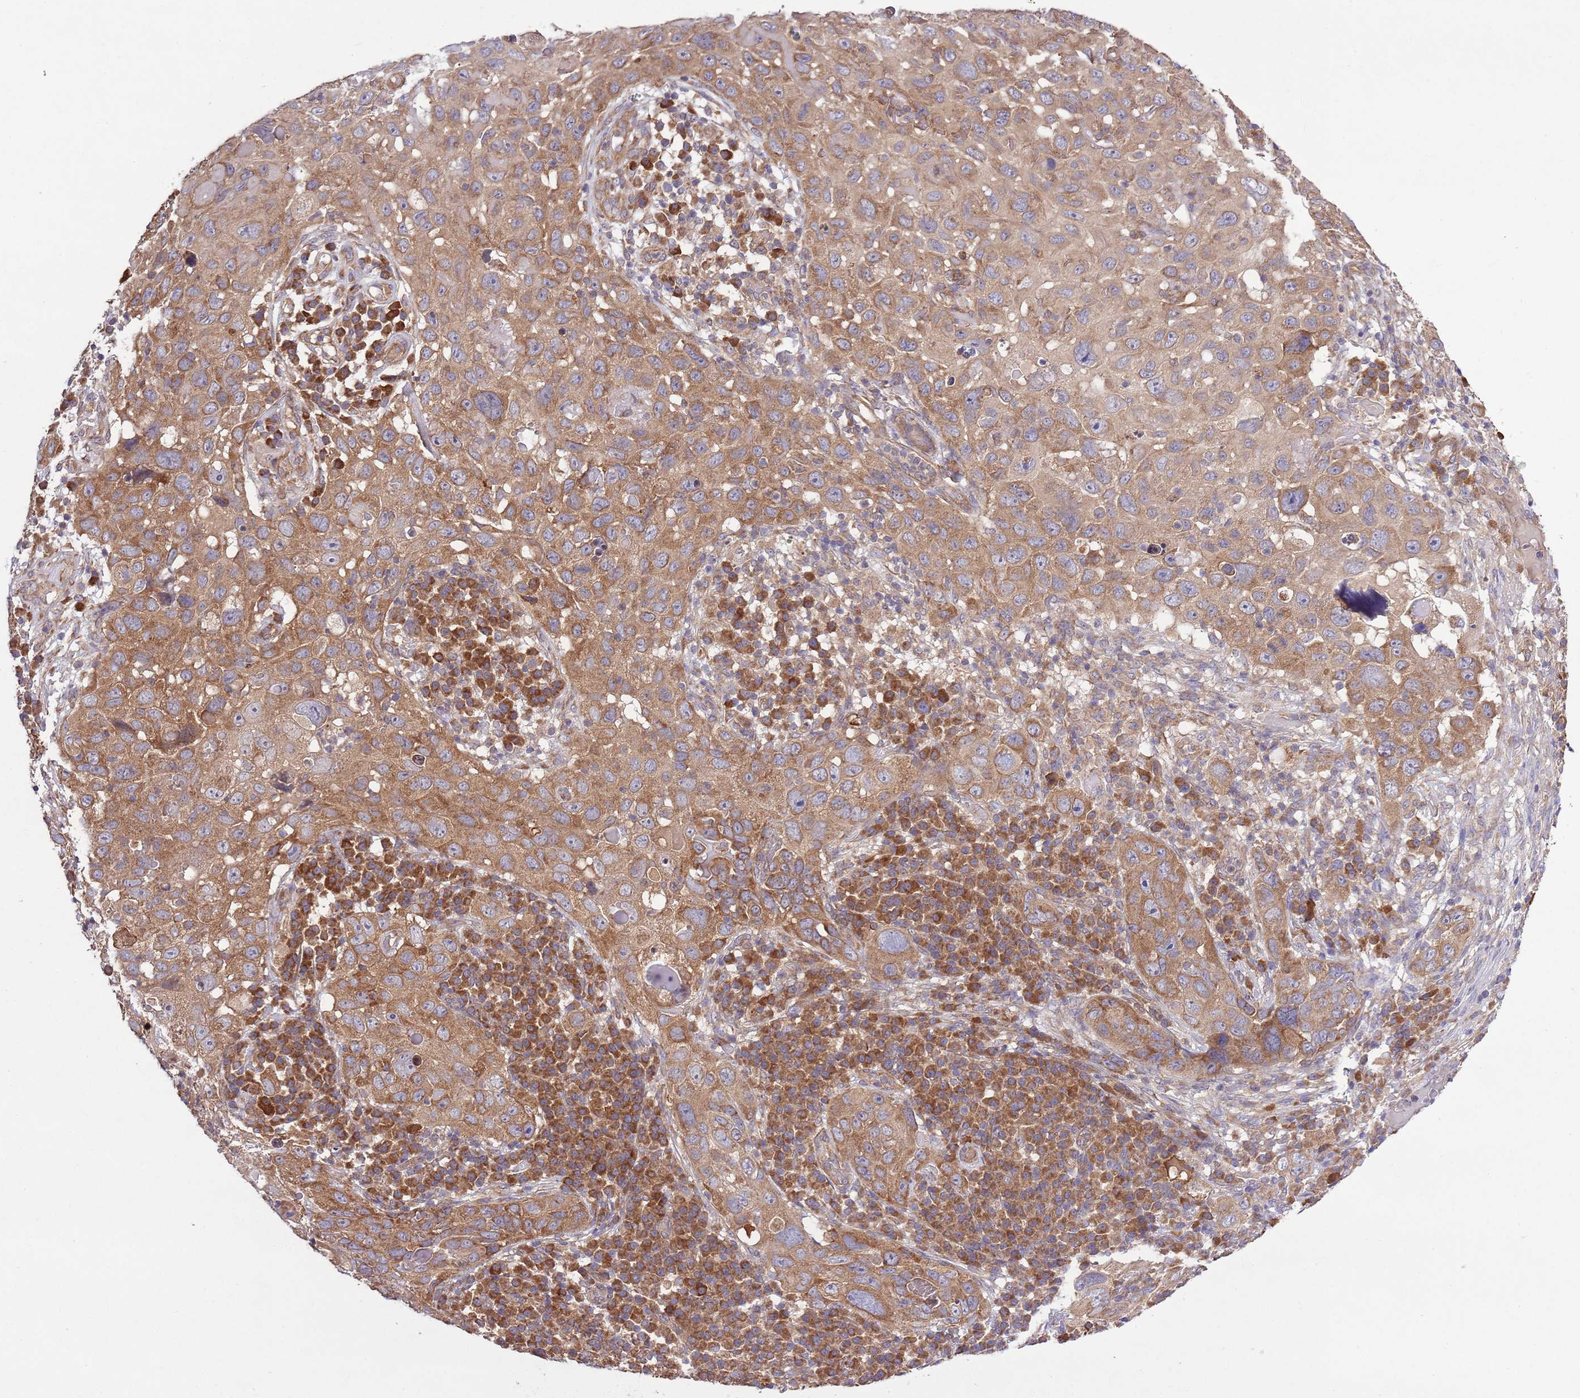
{"staining": {"intensity": "moderate", "quantity": ">75%", "location": "cytoplasmic/membranous"}, "tissue": "skin cancer", "cell_type": "Tumor cells", "image_type": "cancer", "snomed": [{"axis": "morphology", "description": "Squamous cell carcinoma in situ, NOS"}, {"axis": "morphology", "description": "Squamous cell carcinoma, NOS"}, {"axis": "topography", "description": "Skin"}], "caption": "IHC histopathology image of neoplastic tissue: human skin squamous cell carcinoma stained using immunohistochemistry reveals medium levels of moderate protein expression localized specifically in the cytoplasmic/membranous of tumor cells, appearing as a cytoplasmic/membranous brown color.", "gene": "MFNG", "patient": {"sex": "male", "age": 93}}